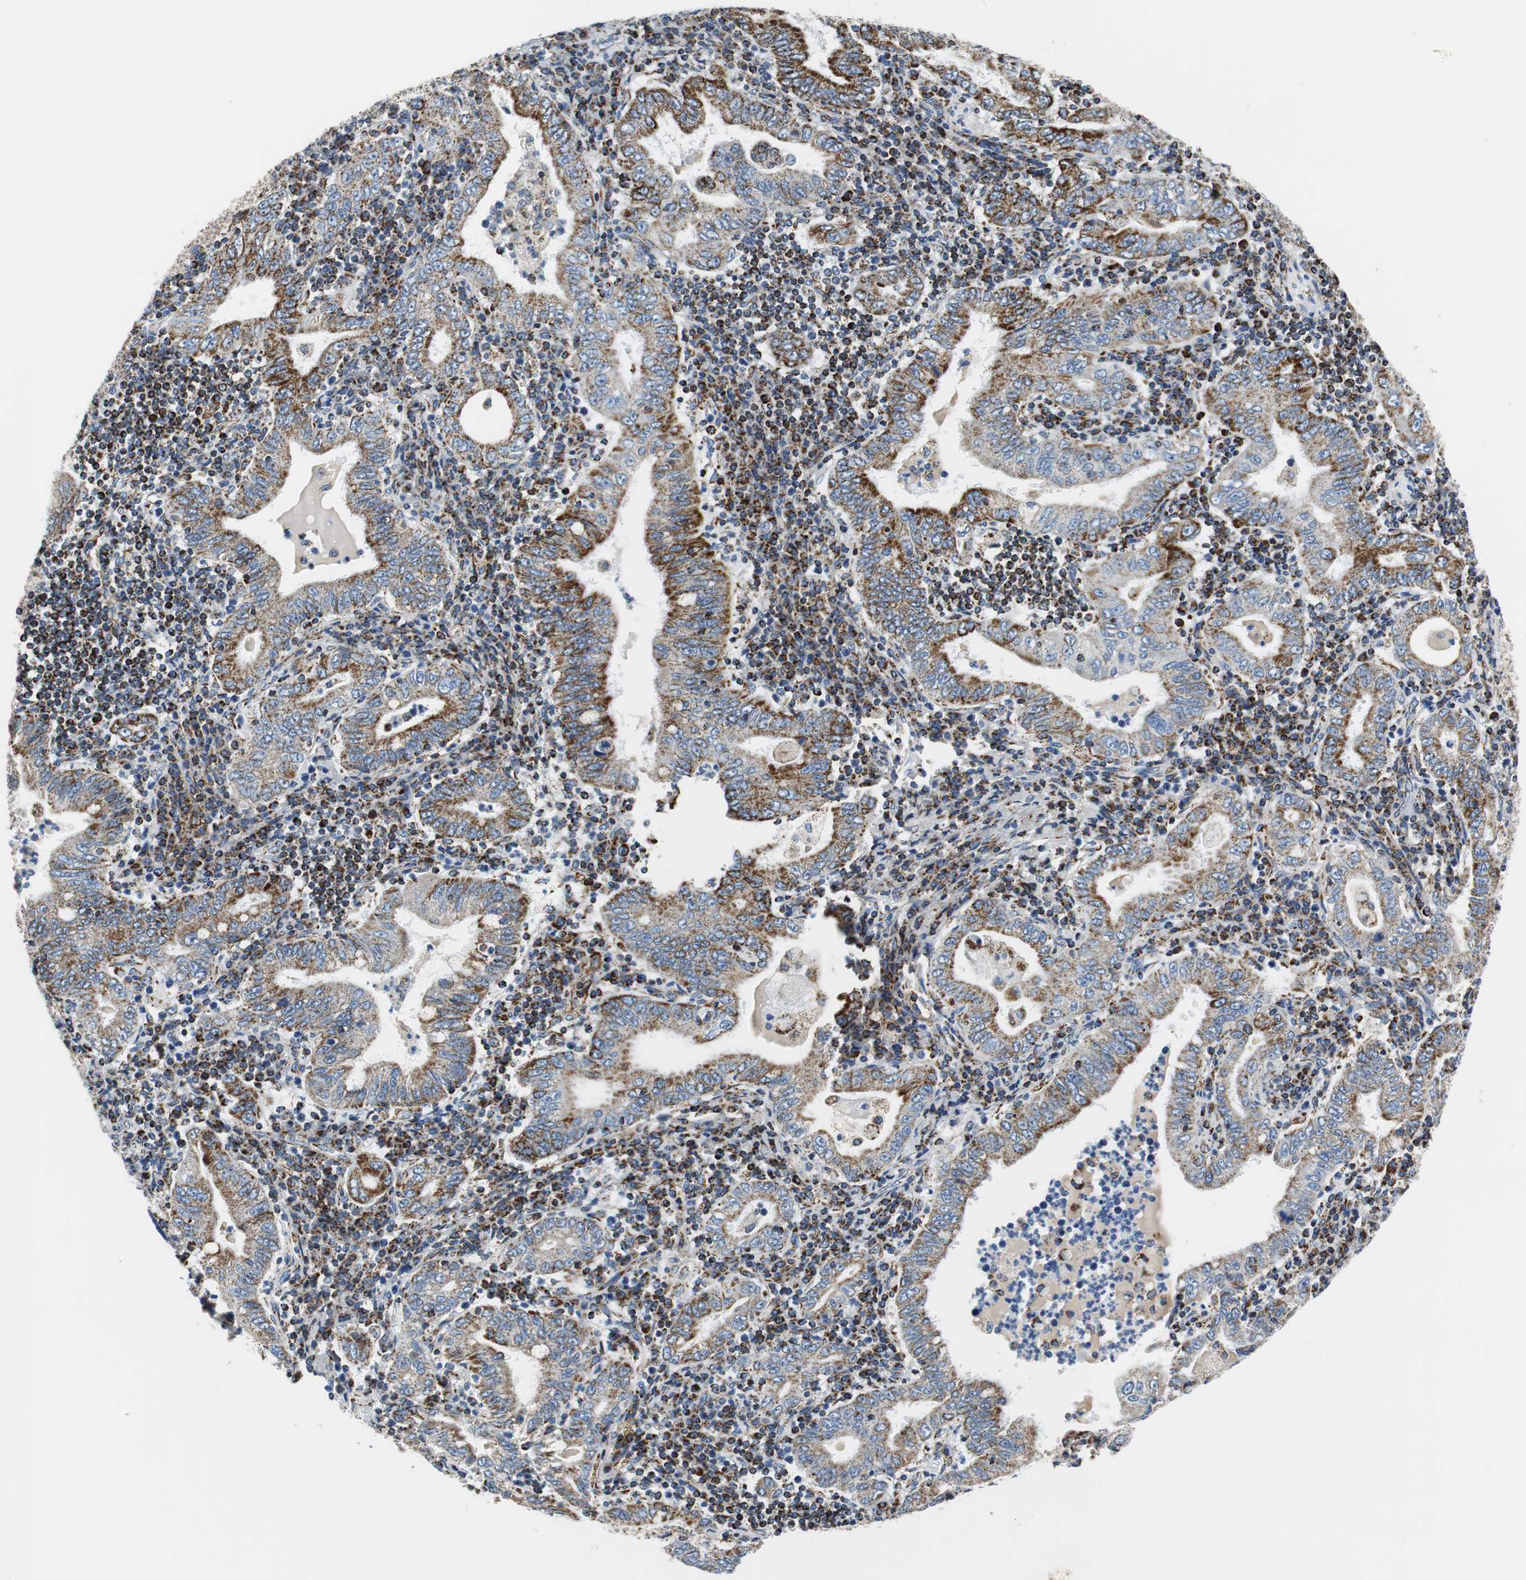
{"staining": {"intensity": "strong", "quantity": ">75%", "location": "cytoplasmic/membranous"}, "tissue": "stomach cancer", "cell_type": "Tumor cells", "image_type": "cancer", "snomed": [{"axis": "morphology", "description": "Normal tissue, NOS"}, {"axis": "morphology", "description": "Adenocarcinoma, NOS"}, {"axis": "topography", "description": "Esophagus"}, {"axis": "topography", "description": "Stomach, upper"}, {"axis": "topography", "description": "Peripheral nerve tissue"}], "caption": "High-power microscopy captured an IHC photomicrograph of stomach adenocarcinoma, revealing strong cytoplasmic/membranous positivity in approximately >75% of tumor cells.", "gene": "C1QTNF7", "patient": {"sex": "male", "age": 62}}